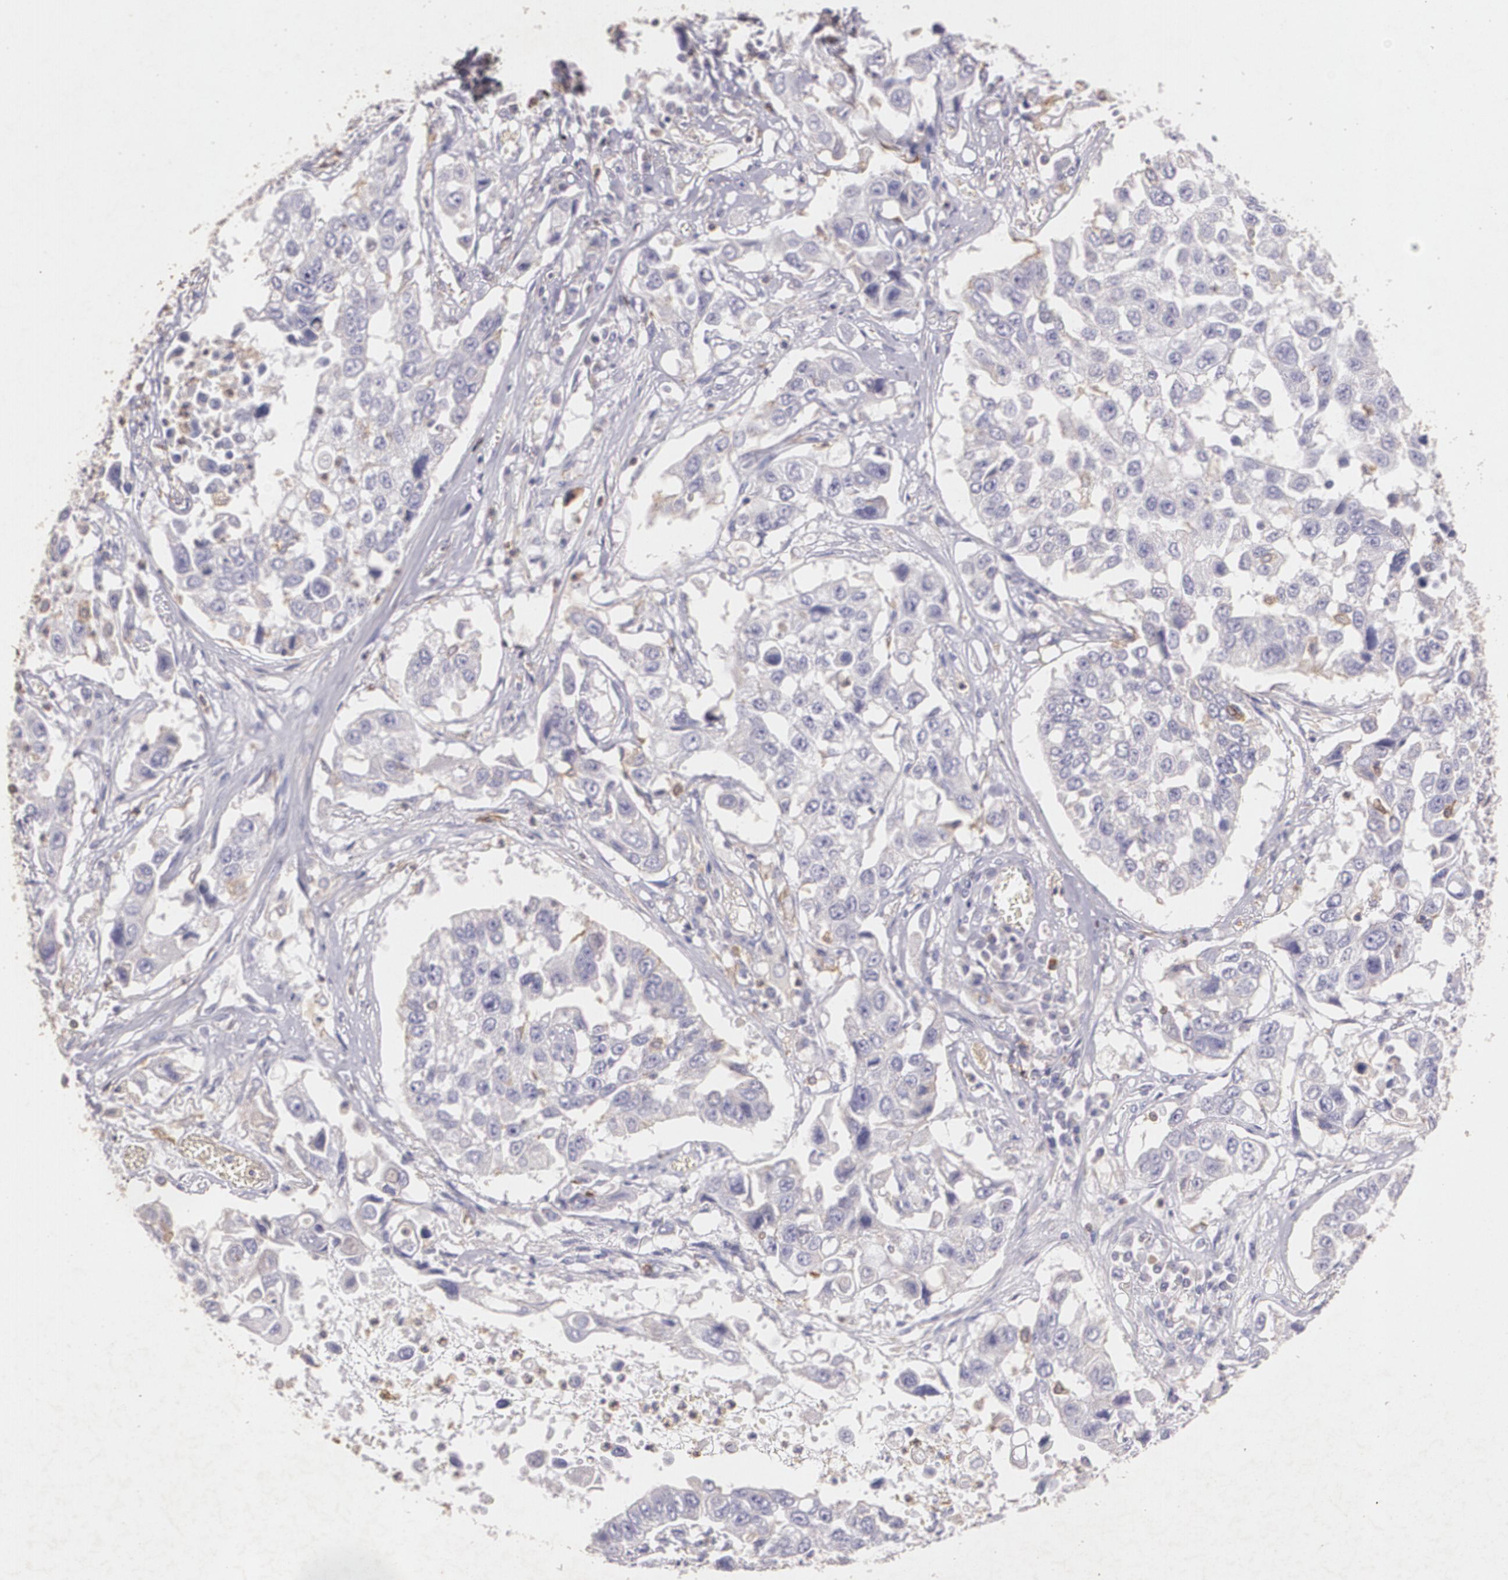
{"staining": {"intensity": "negative", "quantity": "none", "location": "none"}, "tissue": "lung cancer", "cell_type": "Tumor cells", "image_type": "cancer", "snomed": [{"axis": "morphology", "description": "Squamous cell carcinoma, NOS"}, {"axis": "topography", "description": "Lung"}], "caption": "A high-resolution photomicrograph shows immunohistochemistry (IHC) staining of squamous cell carcinoma (lung), which demonstrates no significant staining in tumor cells.", "gene": "TGFBR1", "patient": {"sex": "male", "age": 71}}